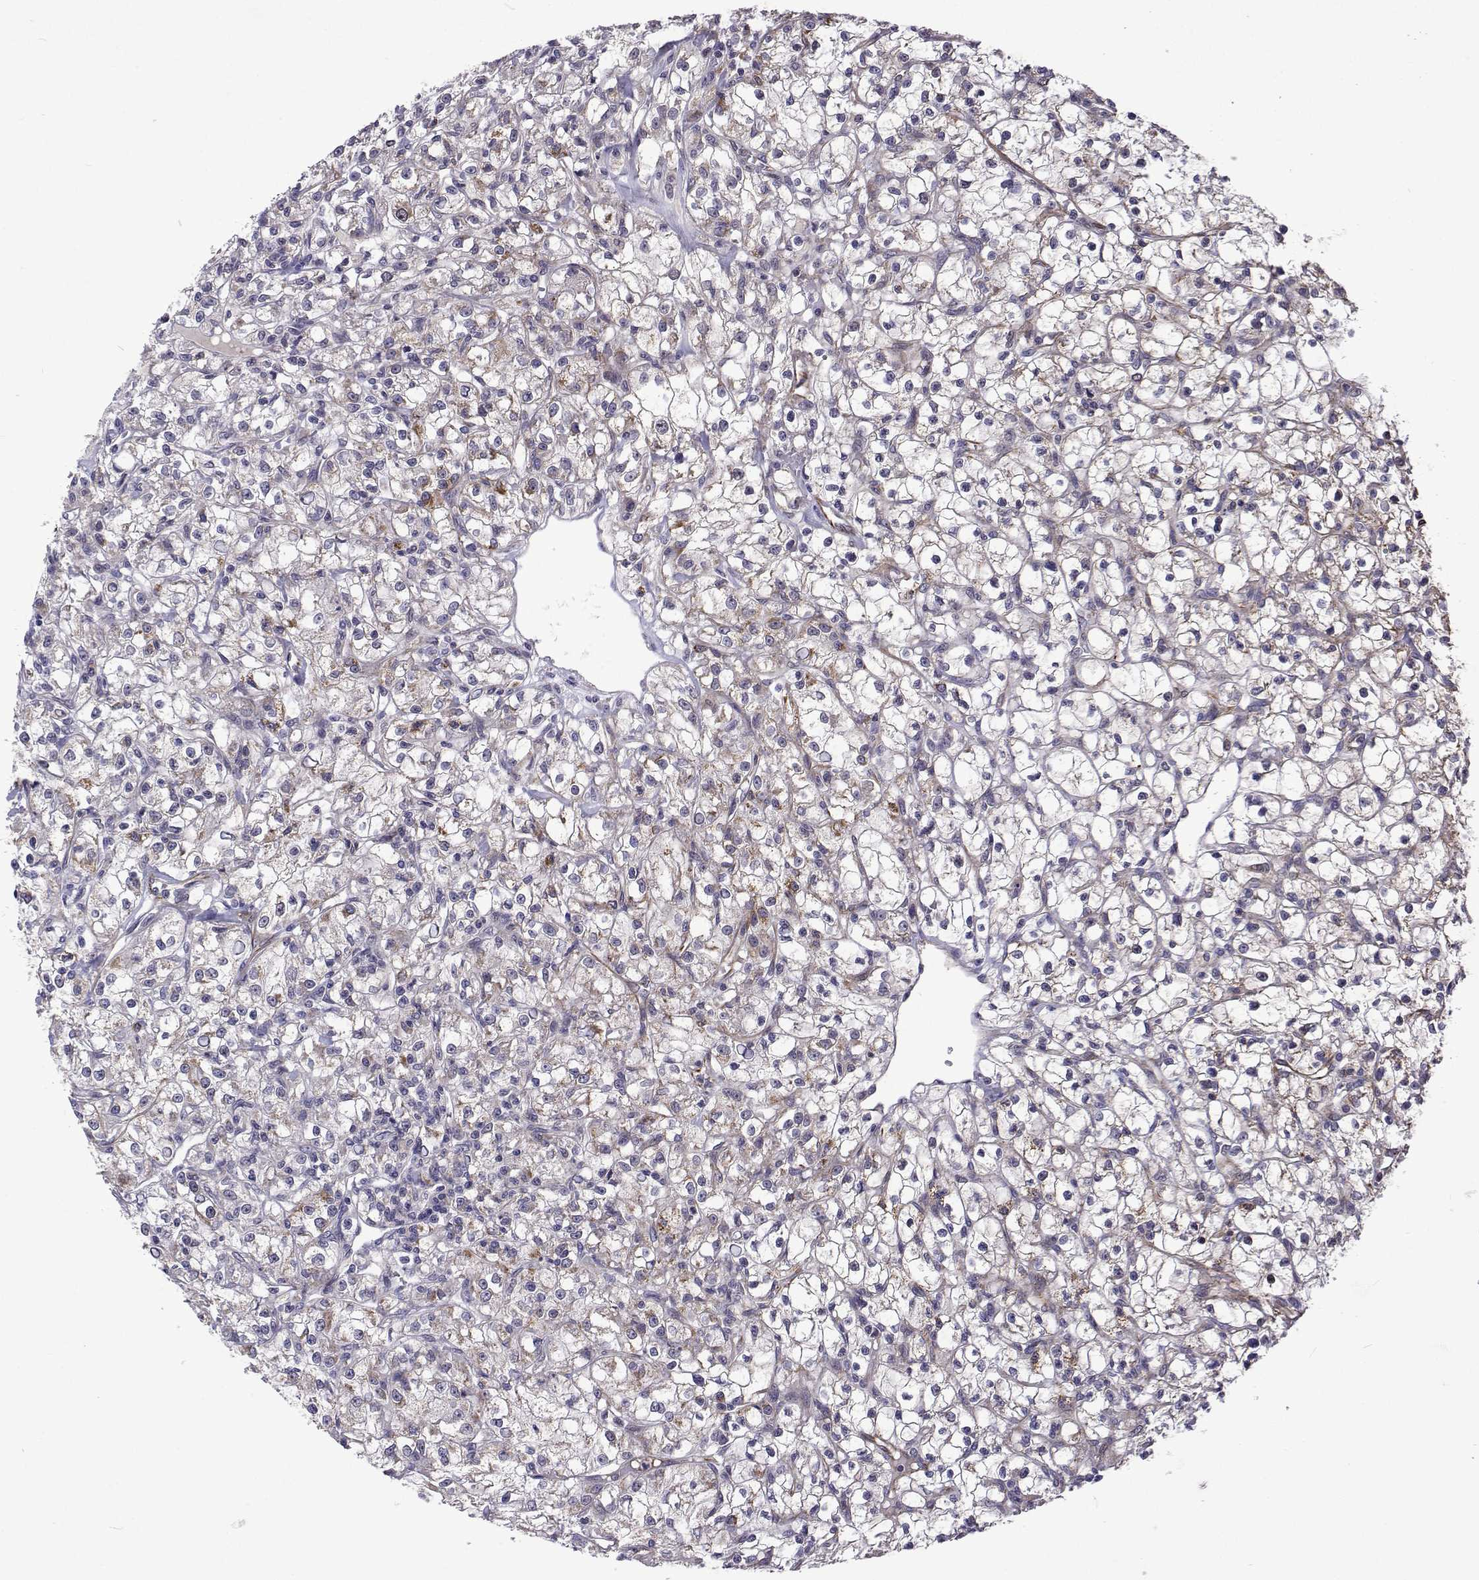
{"staining": {"intensity": "moderate", "quantity": "<25%", "location": "cytoplasmic/membranous"}, "tissue": "renal cancer", "cell_type": "Tumor cells", "image_type": "cancer", "snomed": [{"axis": "morphology", "description": "Adenocarcinoma, NOS"}, {"axis": "topography", "description": "Kidney"}], "caption": "Adenocarcinoma (renal) stained with a protein marker demonstrates moderate staining in tumor cells.", "gene": "DHTKD1", "patient": {"sex": "female", "age": 59}}